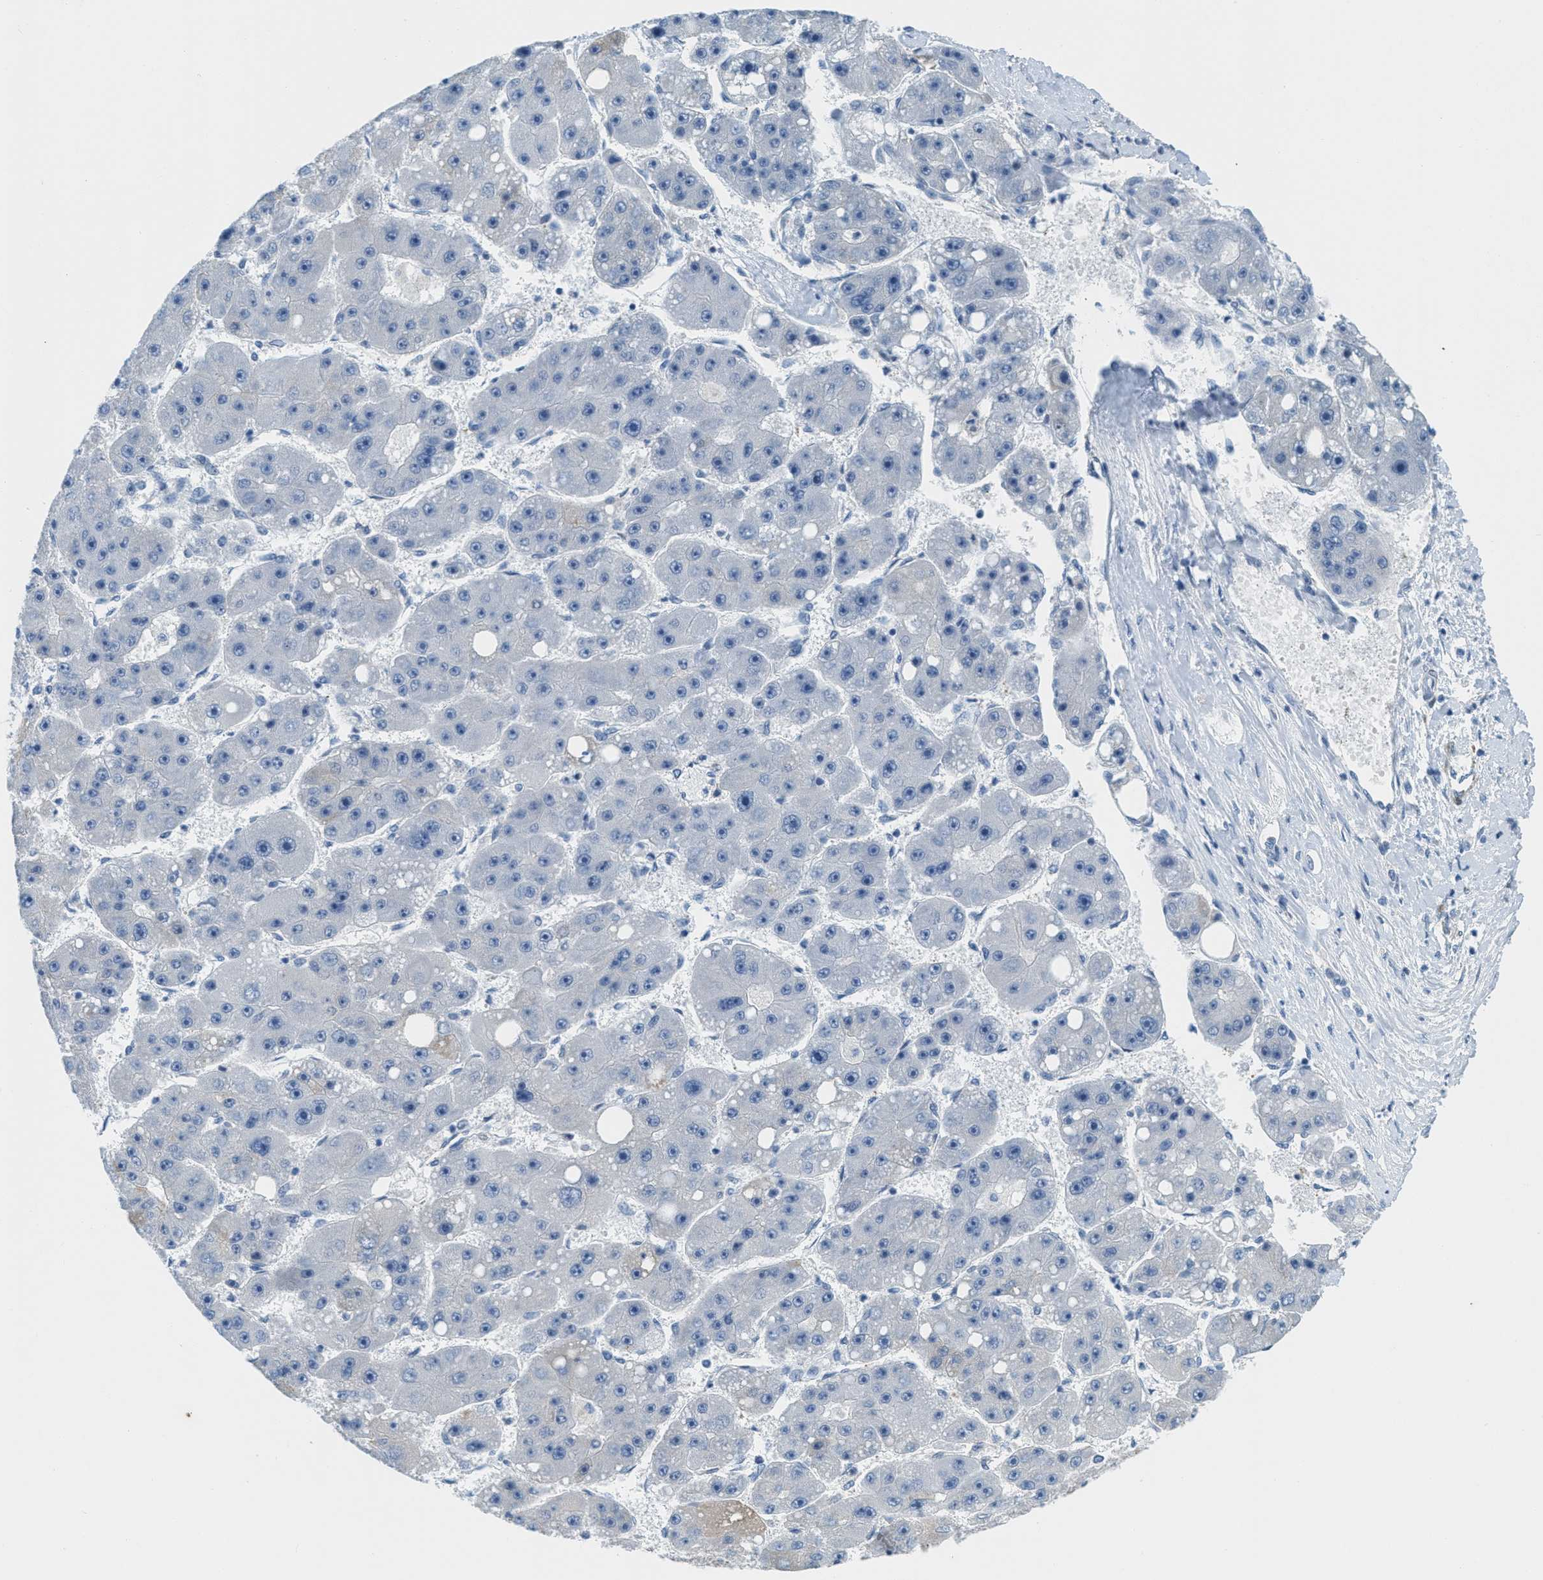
{"staining": {"intensity": "negative", "quantity": "none", "location": "none"}, "tissue": "liver cancer", "cell_type": "Tumor cells", "image_type": "cancer", "snomed": [{"axis": "morphology", "description": "Carcinoma, Hepatocellular, NOS"}, {"axis": "topography", "description": "Liver"}], "caption": "Tumor cells are negative for brown protein staining in liver cancer (hepatocellular carcinoma).", "gene": "MAPRE2", "patient": {"sex": "female", "age": 61}}